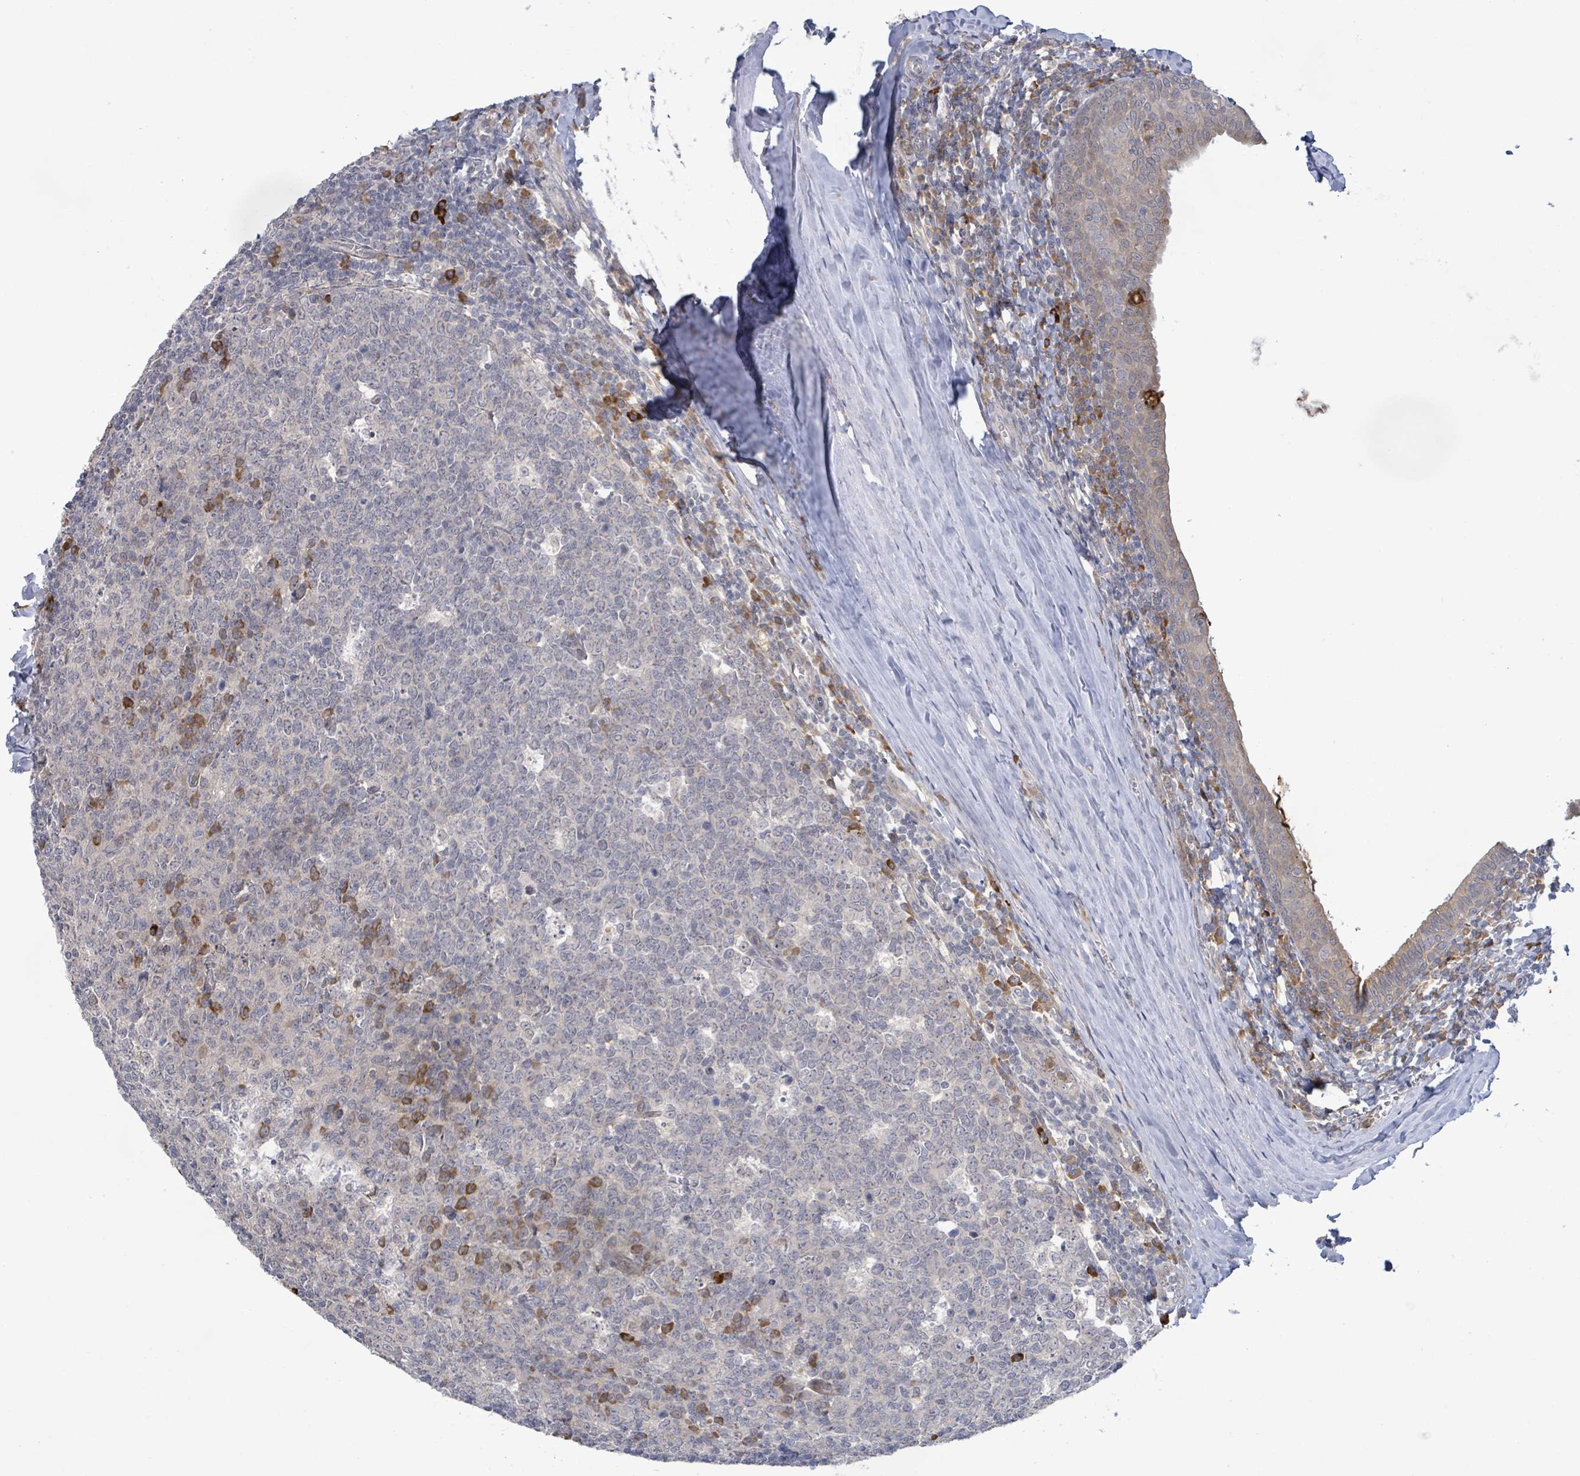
{"staining": {"intensity": "moderate", "quantity": "<25%", "location": "cytoplasmic/membranous"}, "tissue": "tonsil", "cell_type": "Germinal center cells", "image_type": "normal", "snomed": [{"axis": "morphology", "description": "Normal tissue, NOS"}, {"axis": "topography", "description": "Tonsil"}], "caption": "Immunohistochemistry (IHC) of unremarkable human tonsil reveals low levels of moderate cytoplasmic/membranous expression in about <25% of germinal center cells.", "gene": "SLIT3", "patient": {"sex": "male", "age": 27}}